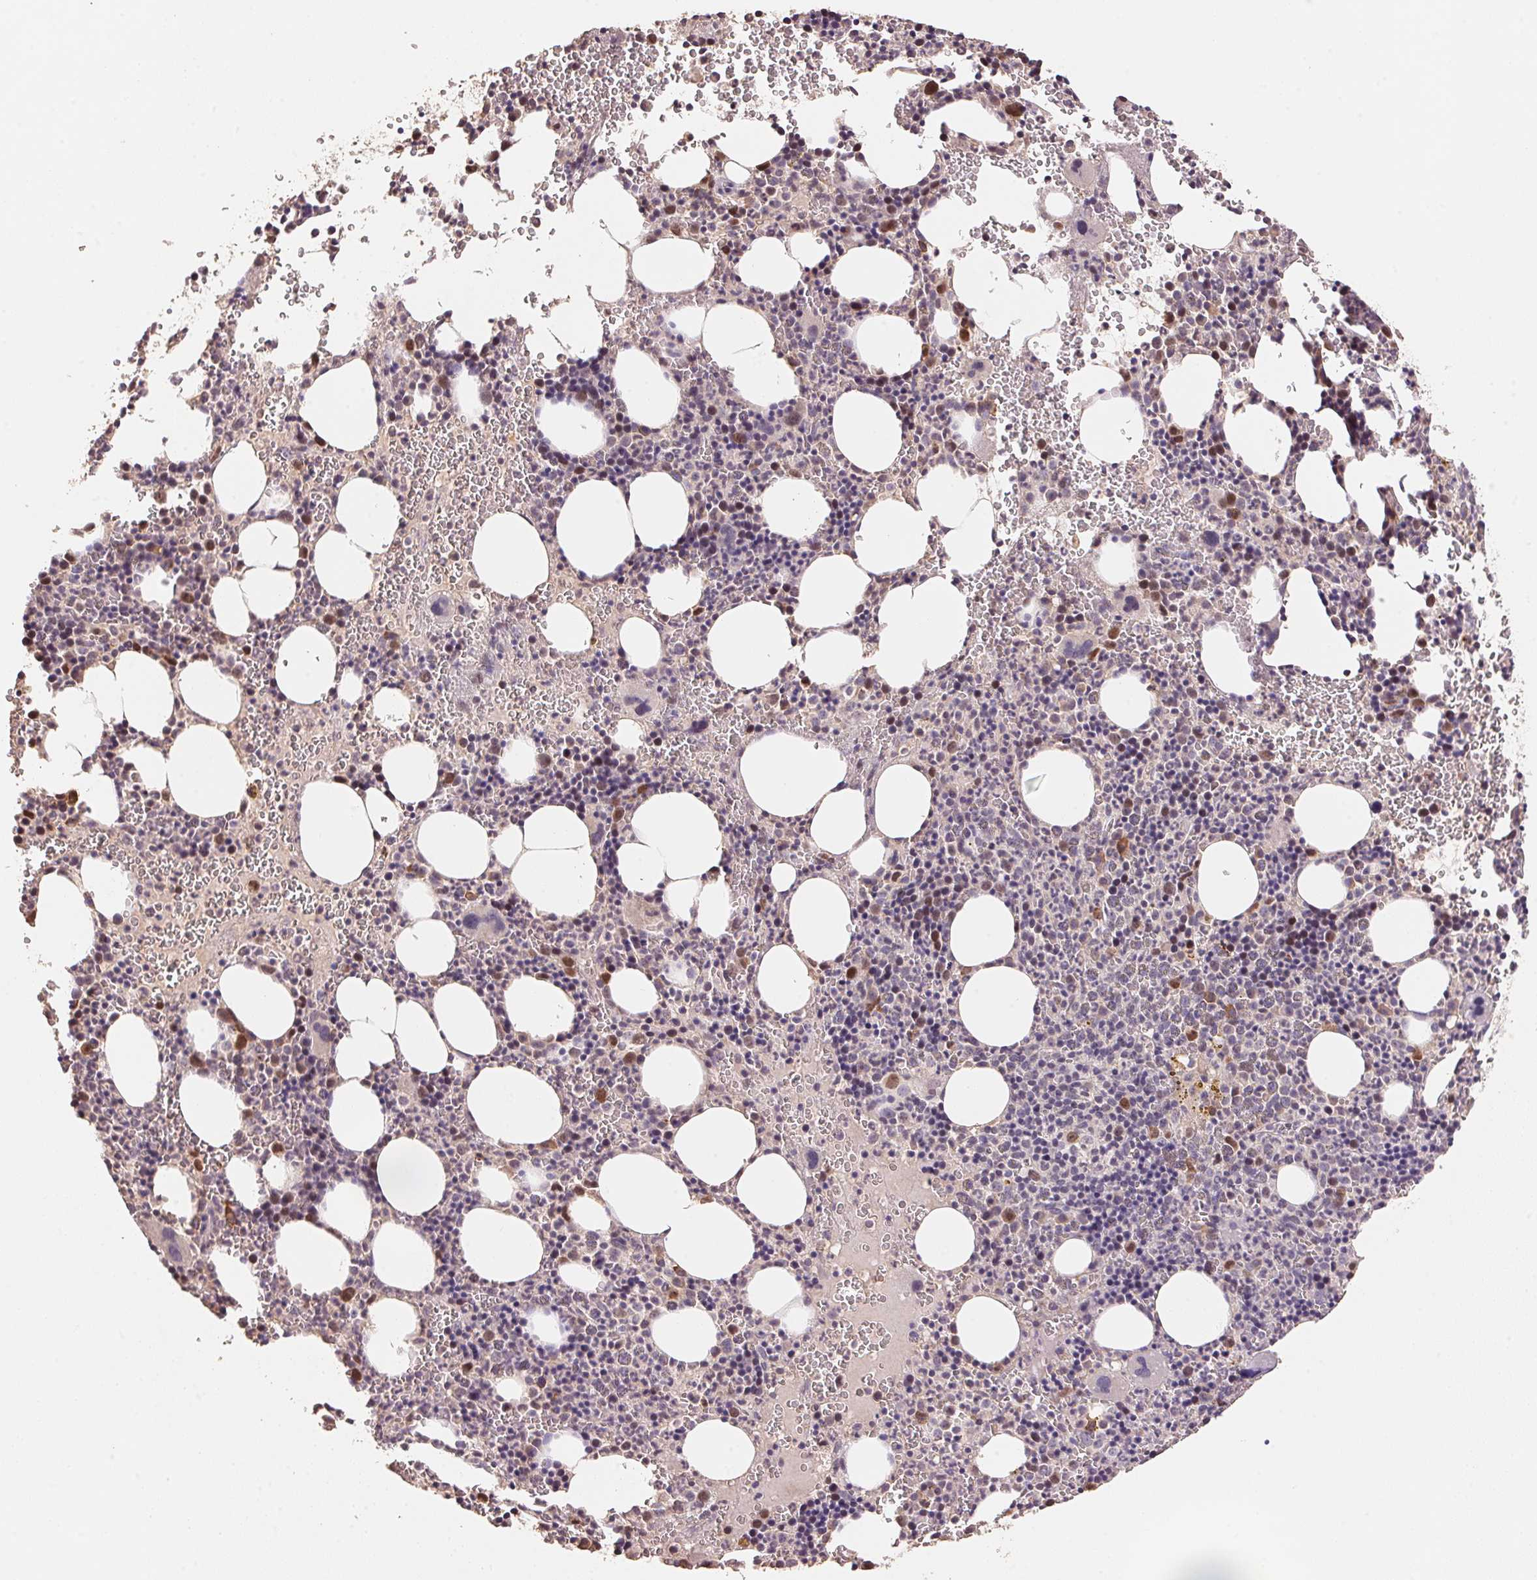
{"staining": {"intensity": "moderate", "quantity": "<25%", "location": "nuclear"}, "tissue": "bone marrow", "cell_type": "Hematopoietic cells", "image_type": "normal", "snomed": [{"axis": "morphology", "description": "Normal tissue, NOS"}, {"axis": "topography", "description": "Bone marrow"}], "caption": "Protein analysis of unremarkable bone marrow reveals moderate nuclear expression in about <25% of hematopoietic cells. Ihc stains the protein of interest in brown and the nuclei are stained blue.", "gene": "CENPF", "patient": {"sex": "male", "age": 63}}